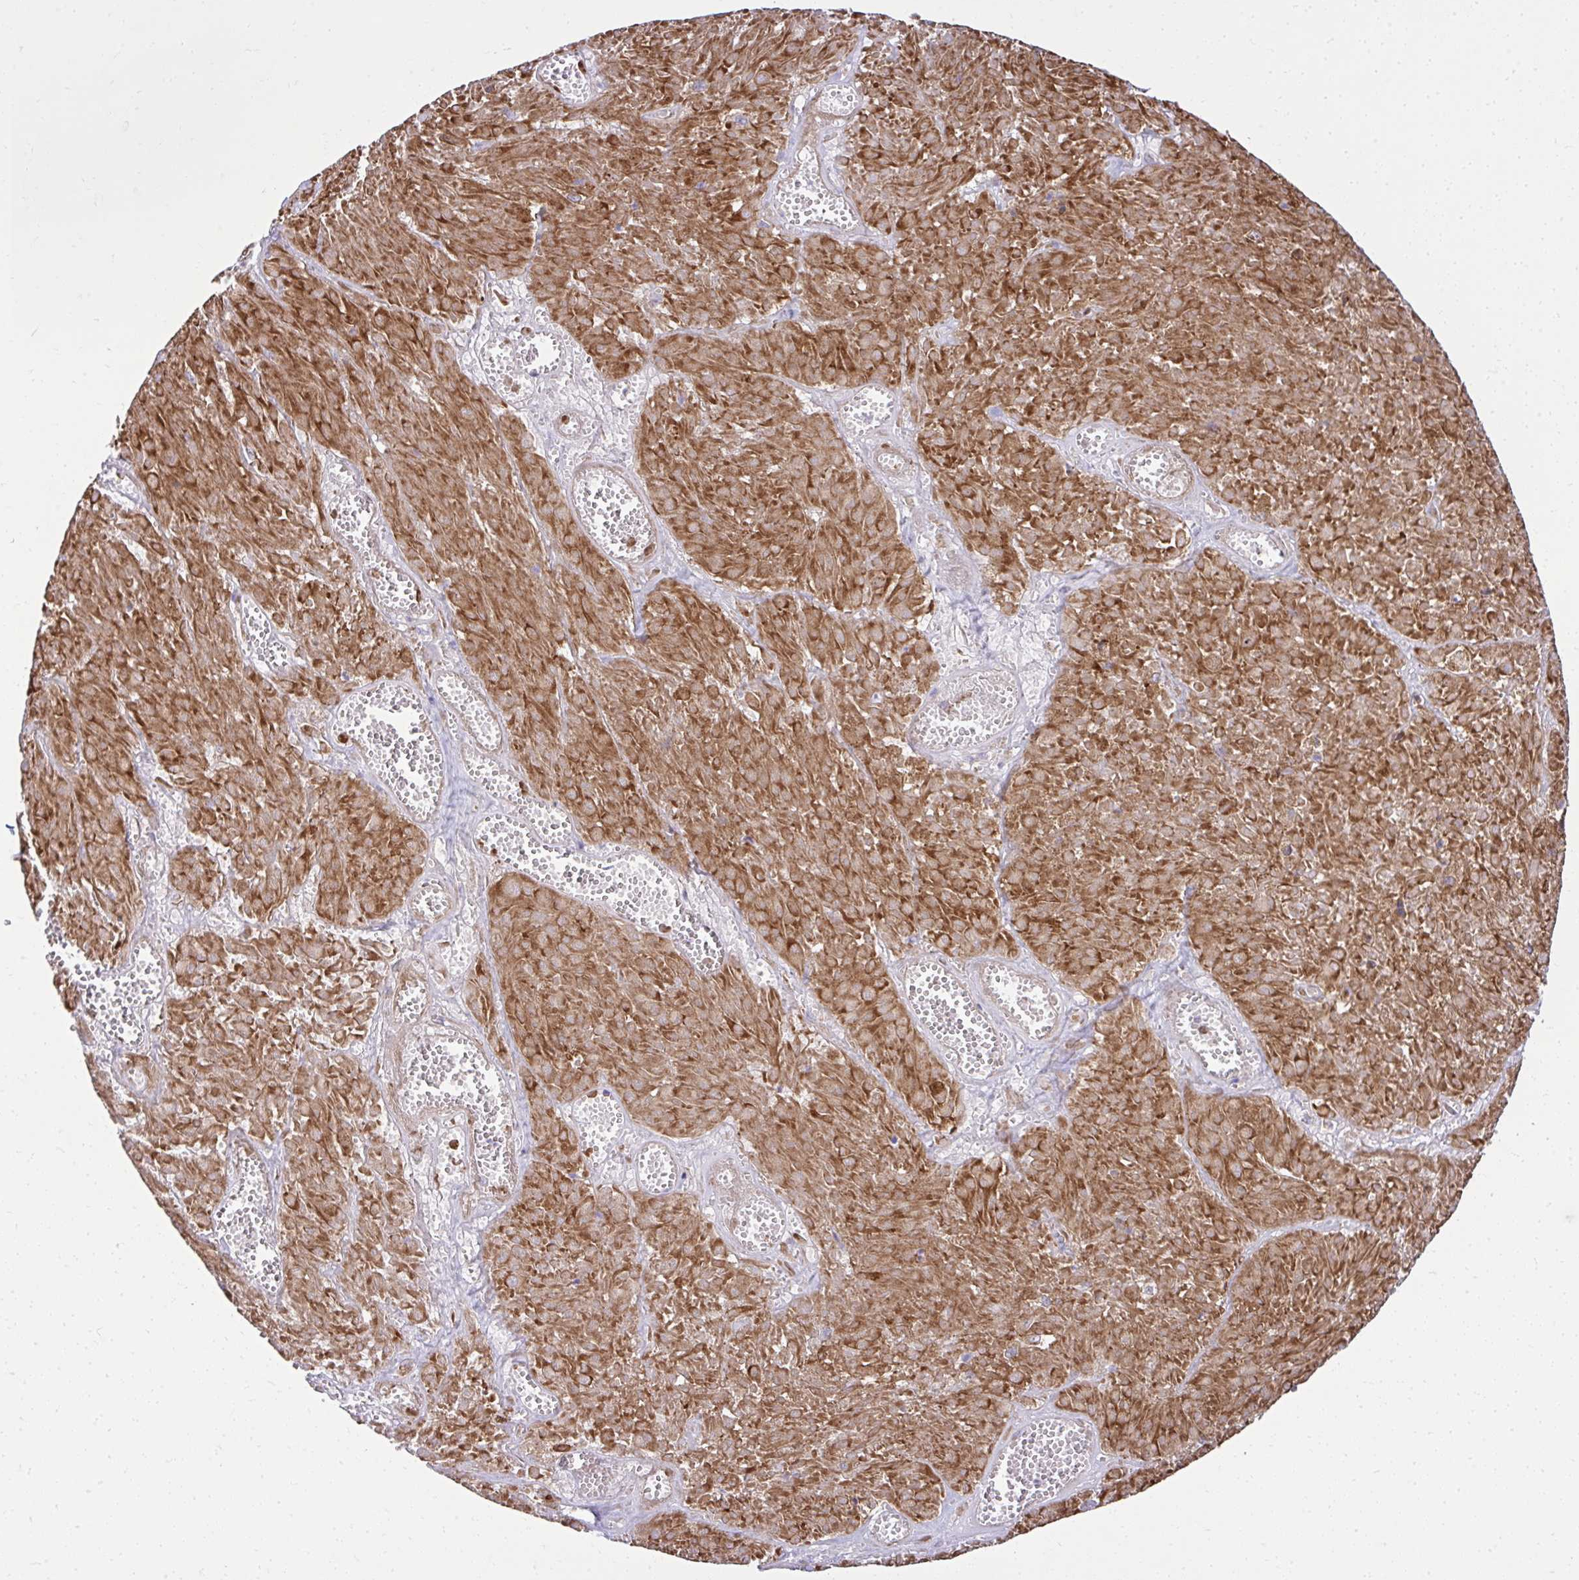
{"staining": {"intensity": "moderate", "quantity": ">75%", "location": "cytoplasmic/membranous"}, "tissue": "melanoma", "cell_type": "Tumor cells", "image_type": "cancer", "snomed": [{"axis": "morphology", "description": "Malignant melanoma, NOS"}, {"axis": "topography", "description": "Skin"}], "caption": "Protein staining of melanoma tissue demonstrates moderate cytoplasmic/membranous expression in approximately >75% of tumor cells. The protein is shown in brown color, while the nuclei are stained blue.", "gene": "NMNAT3", "patient": {"sex": "male", "age": 94}}